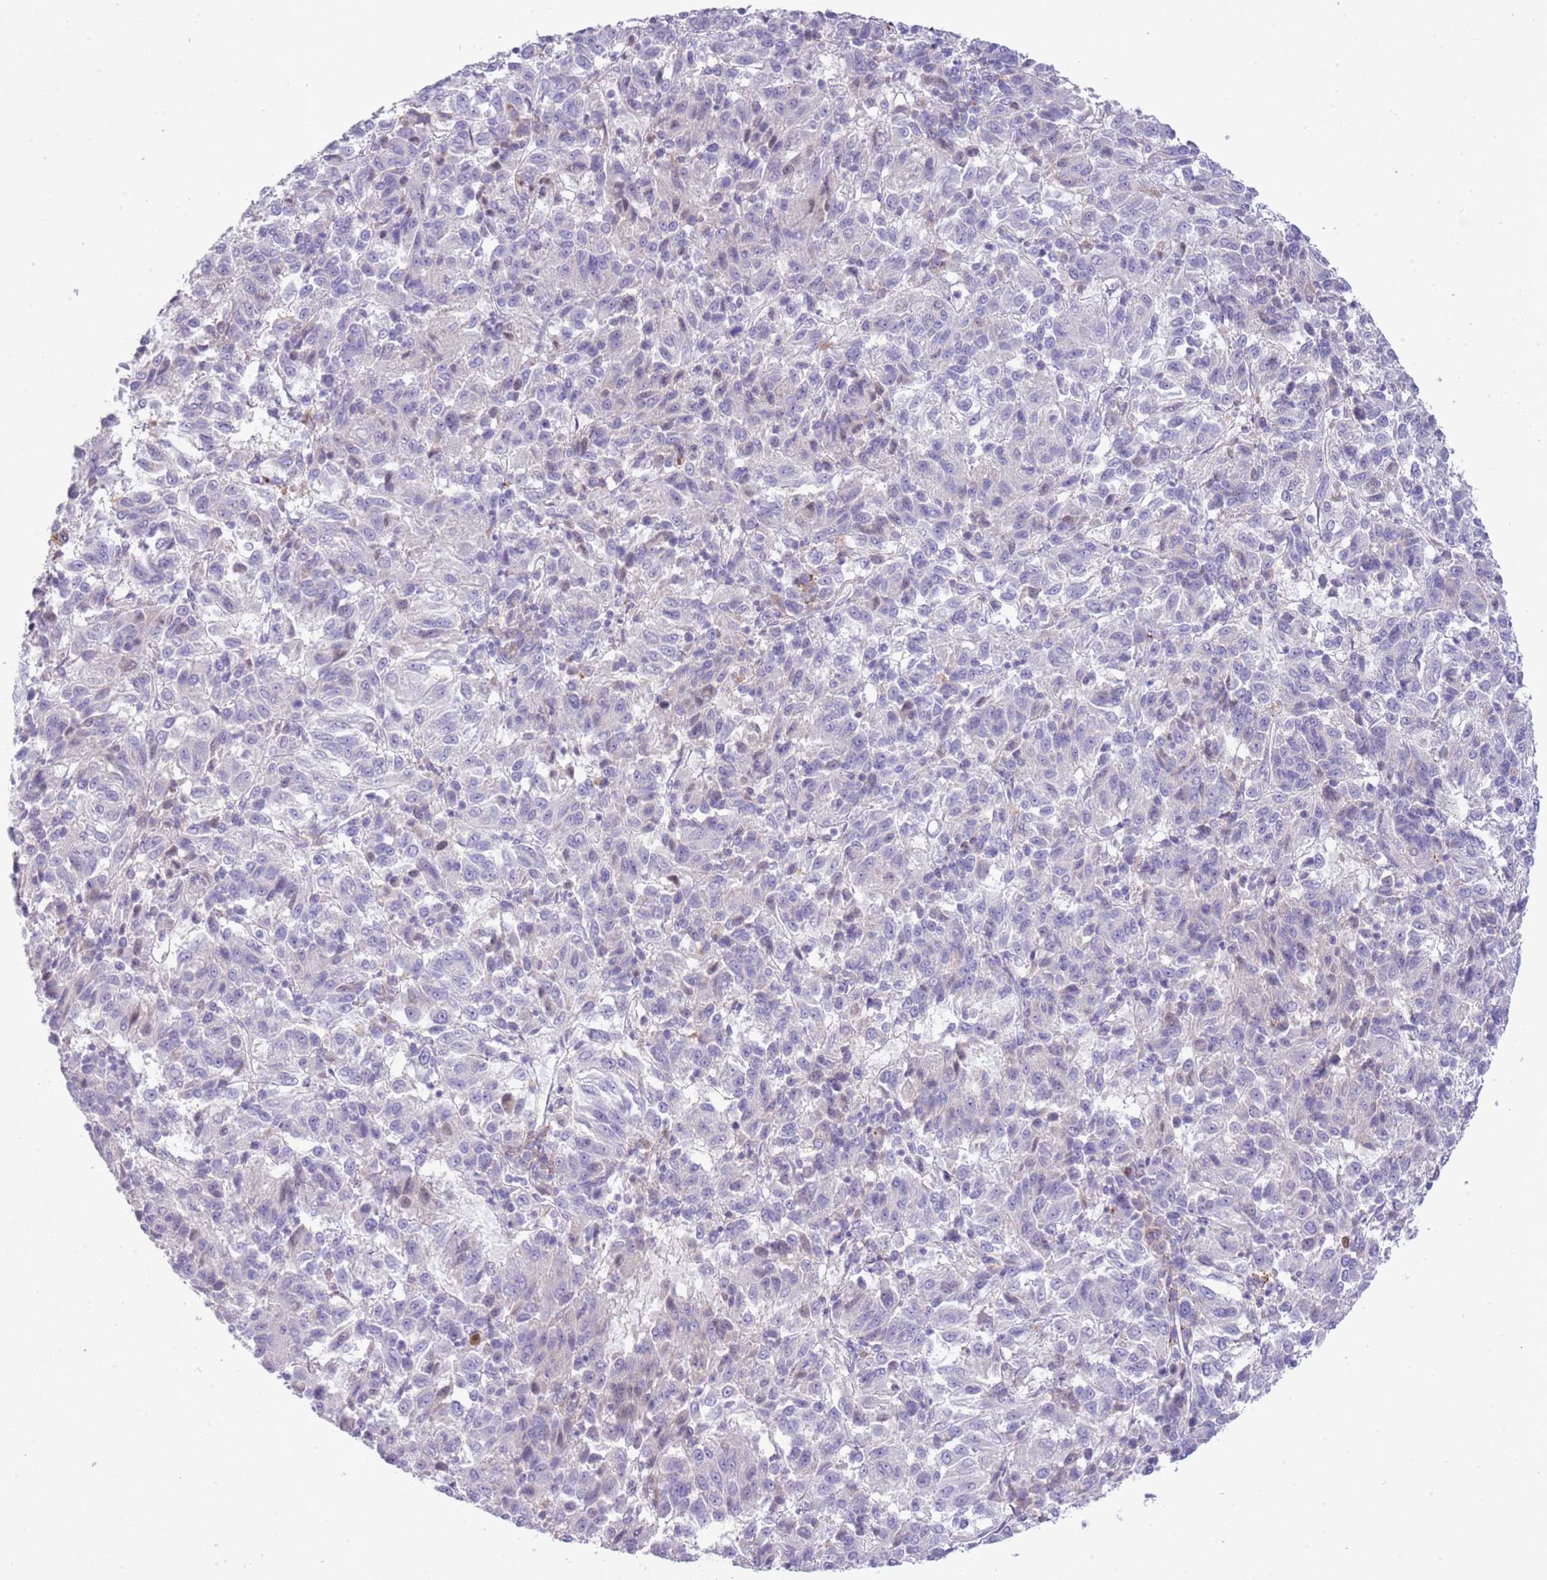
{"staining": {"intensity": "negative", "quantity": "none", "location": "none"}, "tissue": "melanoma", "cell_type": "Tumor cells", "image_type": "cancer", "snomed": [{"axis": "morphology", "description": "Malignant melanoma, Metastatic site"}, {"axis": "topography", "description": "Lung"}], "caption": "This image is of malignant melanoma (metastatic site) stained with immunohistochemistry to label a protein in brown with the nuclei are counter-stained blue. There is no positivity in tumor cells.", "gene": "ABHD17A", "patient": {"sex": "male", "age": 64}}